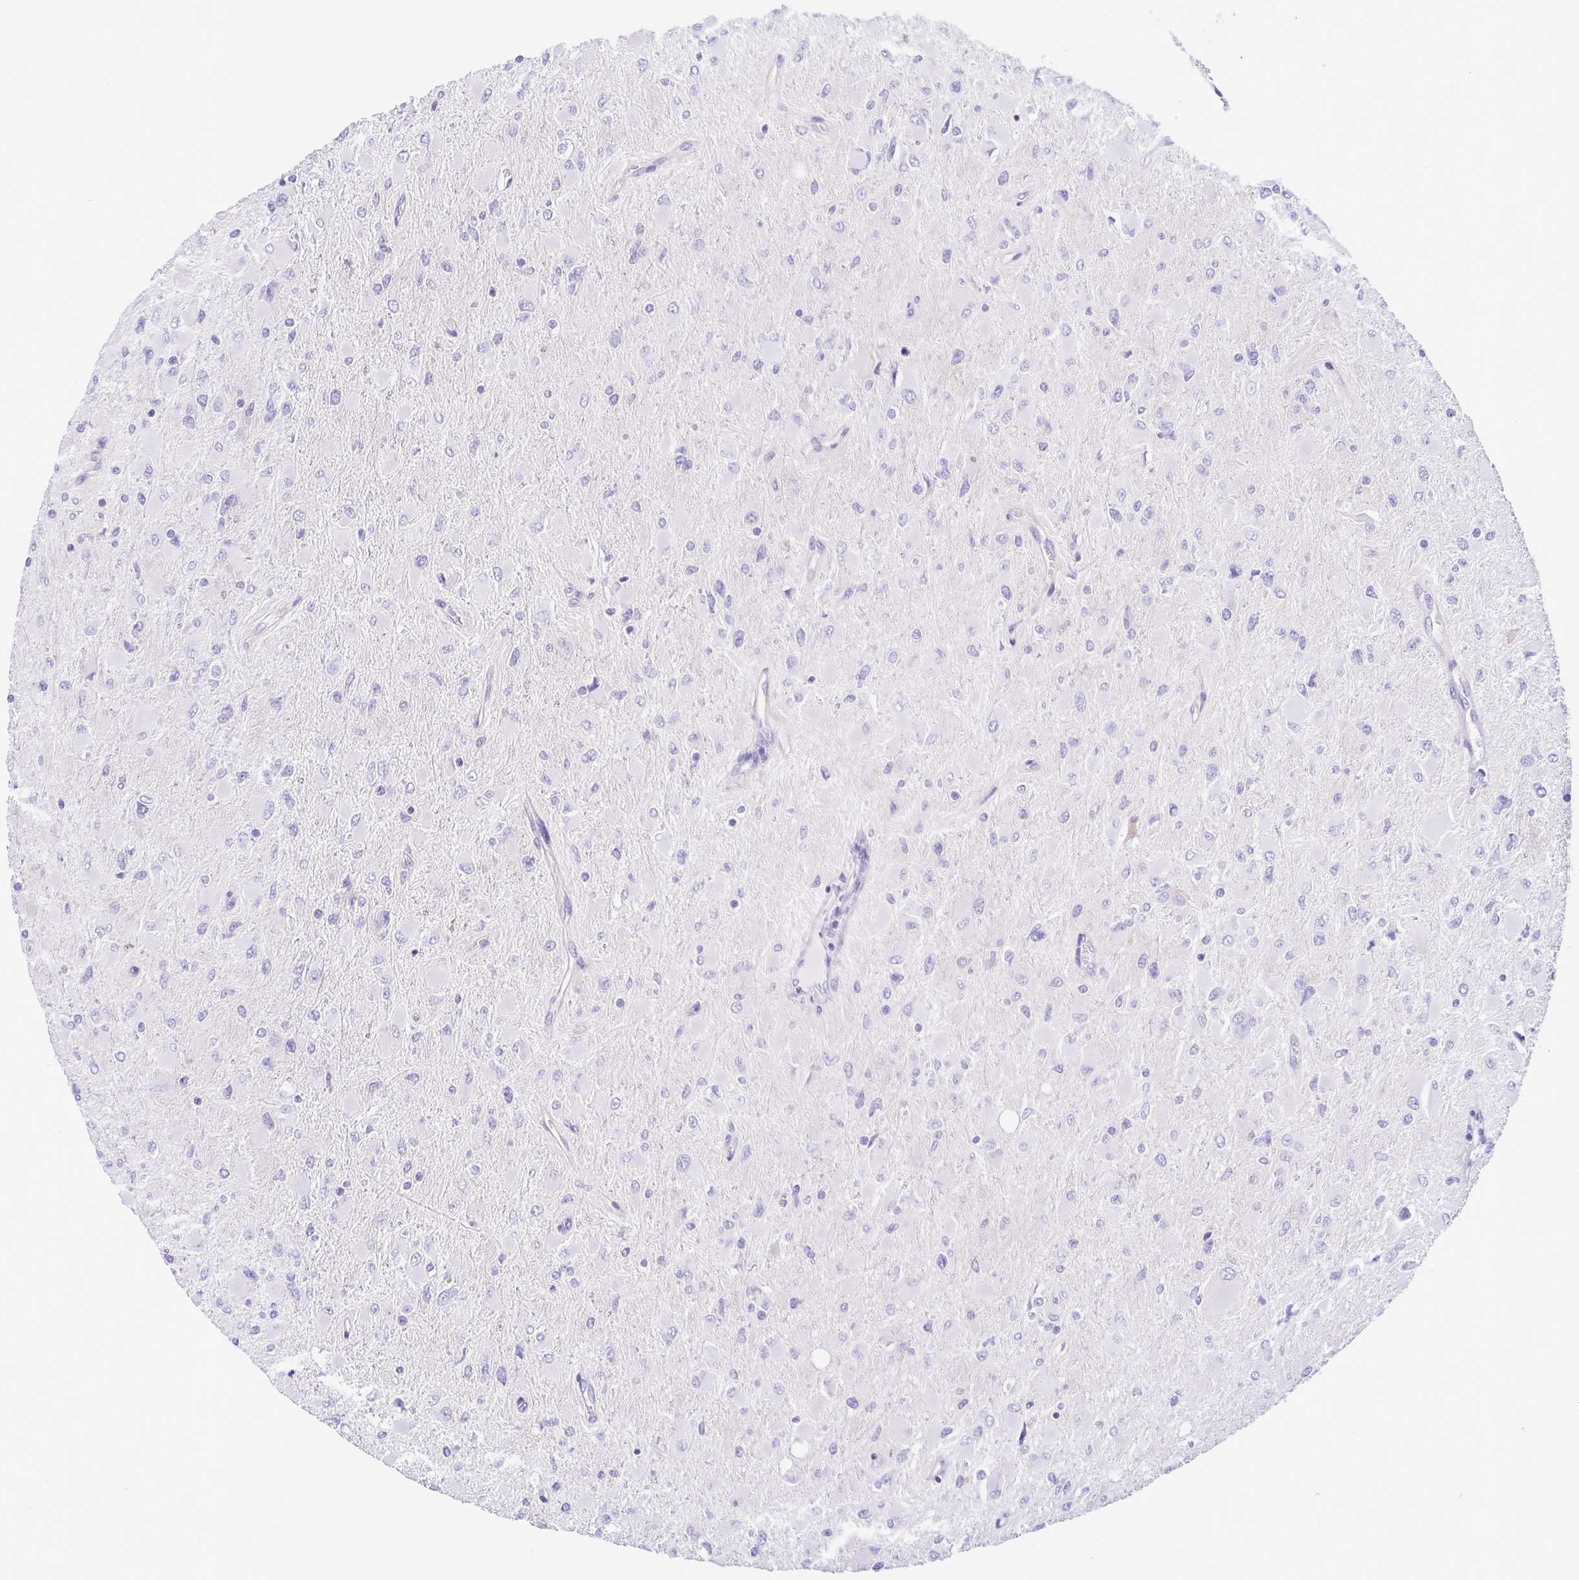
{"staining": {"intensity": "negative", "quantity": "none", "location": "none"}, "tissue": "glioma", "cell_type": "Tumor cells", "image_type": "cancer", "snomed": [{"axis": "morphology", "description": "Glioma, malignant, High grade"}, {"axis": "topography", "description": "Cerebral cortex"}], "caption": "High-grade glioma (malignant) was stained to show a protein in brown. There is no significant positivity in tumor cells. Nuclei are stained in blue.", "gene": "GPR182", "patient": {"sex": "female", "age": 36}}